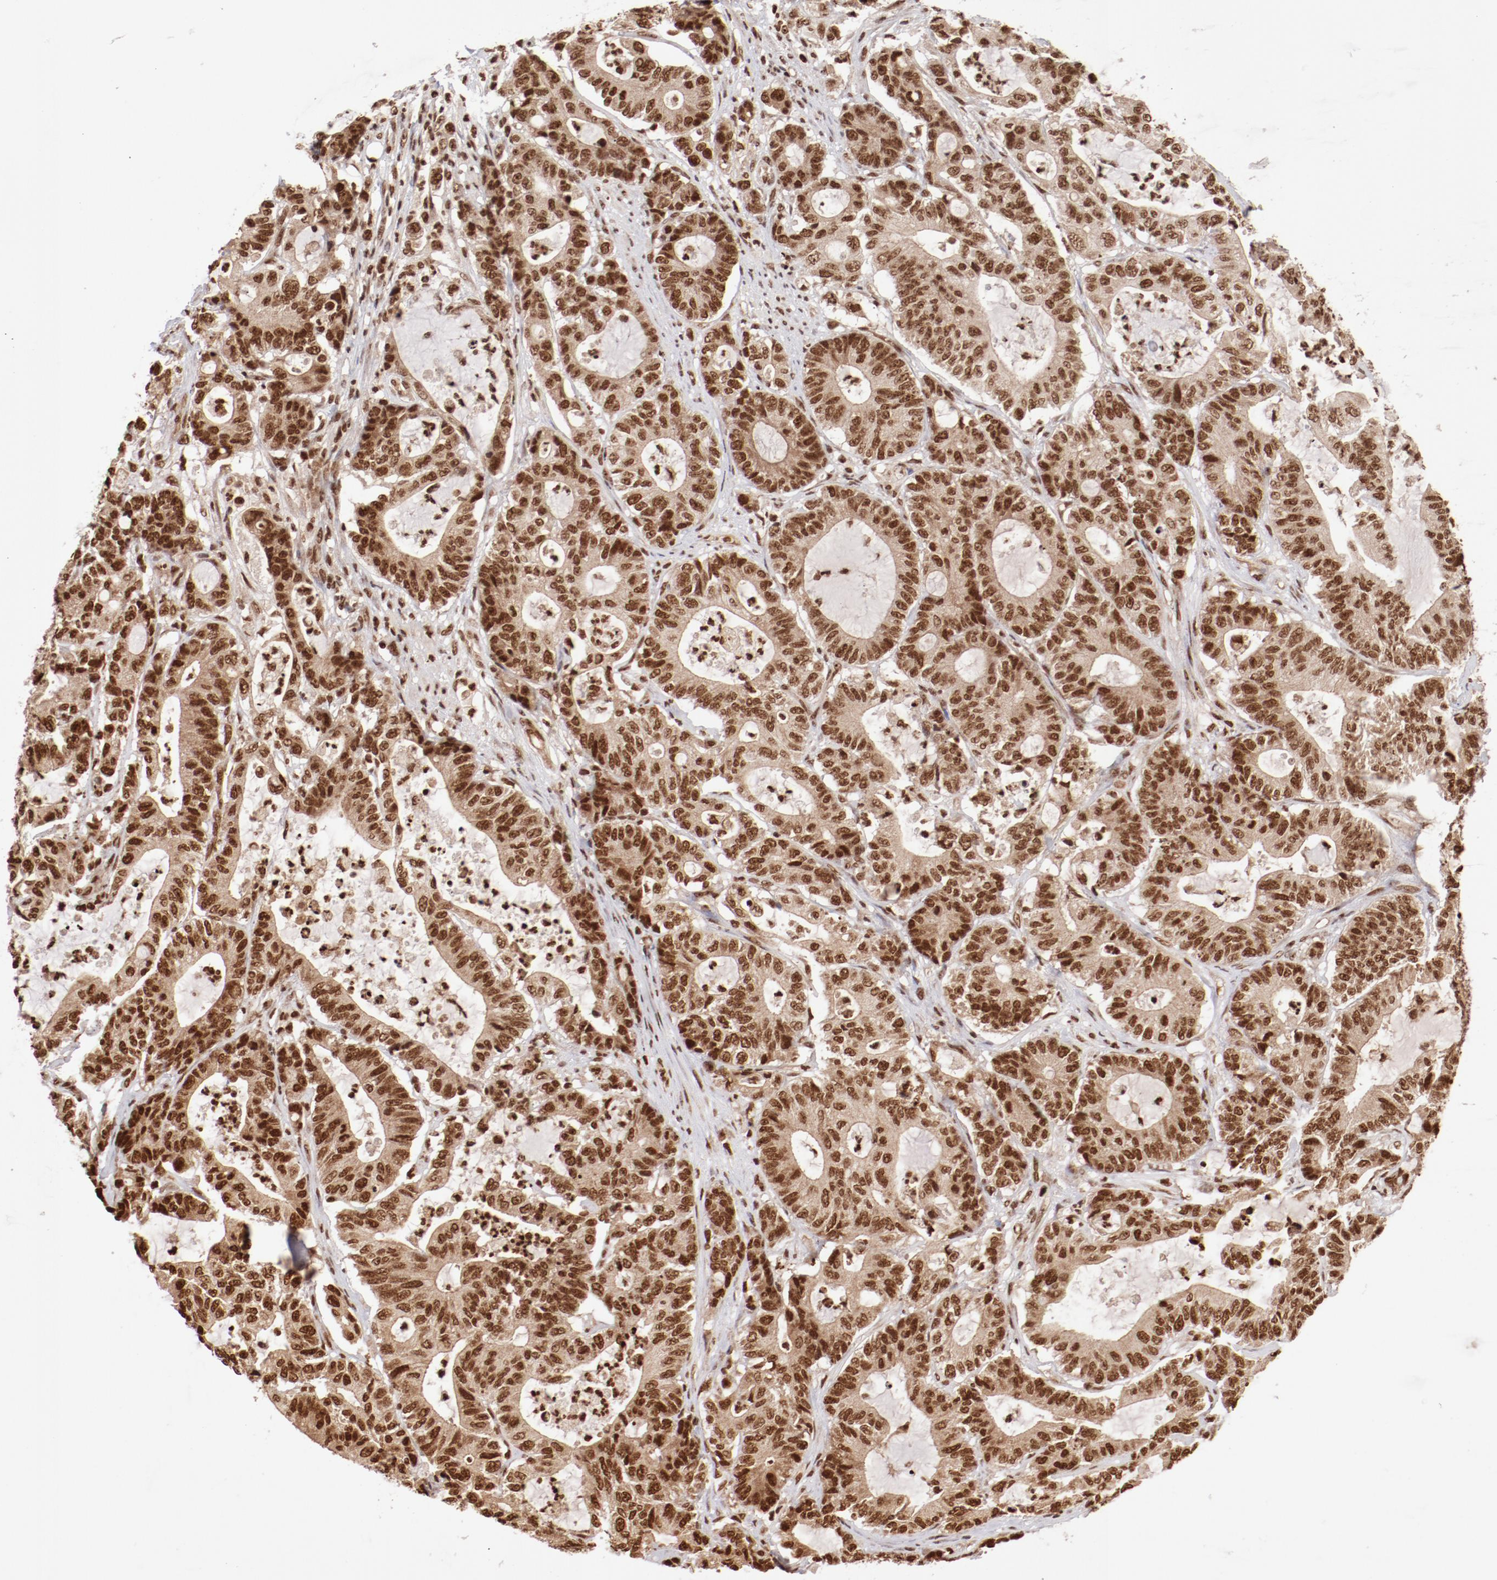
{"staining": {"intensity": "moderate", "quantity": ">75%", "location": "nuclear"}, "tissue": "colorectal cancer", "cell_type": "Tumor cells", "image_type": "cancer", "snomed": [{"axis": "morphology", "description": "Adenocarcinoma, NOS"}, {"axis": "topography", "description": "Colon"}], "caption": "Protein positivity by immunohistochemistry (IHC) reveals moderate nuclear expression in approximately >75% of tumor cells in adenocarcinoma (colorectal).", "gene": "ABL2", "patient": {"sex": "female", "age": 84}}